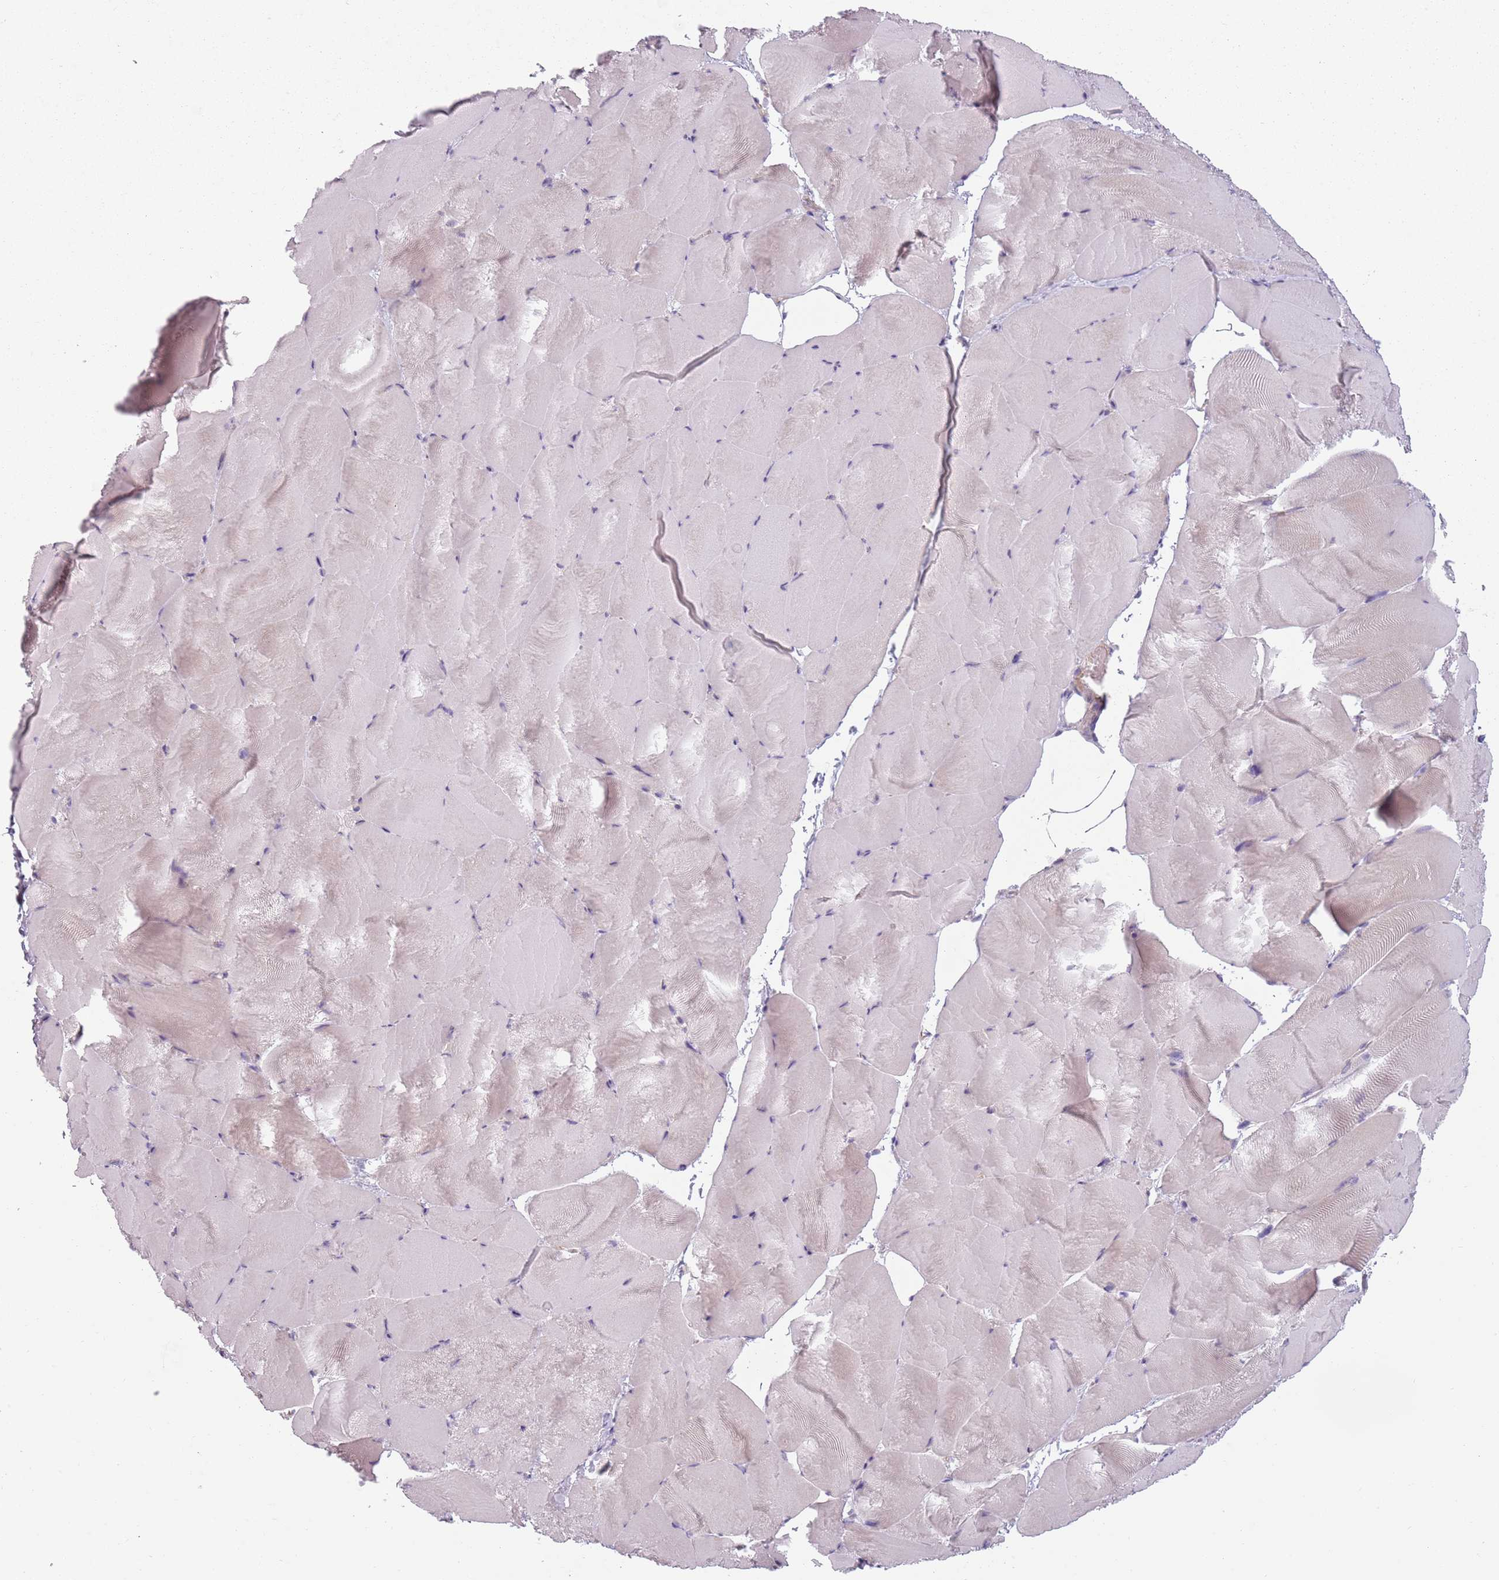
{"staining": {"intensity": "negative", "quantity": "none", "location": "none"}, "tissue": "skeletal muscle", "cell_type": "Myocytes", "image_type": "normal", "snomed": [{"axis": "morphology", "description": "Normal tissue, NOS"}, {"axis": "topography", "description": "Skeletal muscle"}], "caption": "This is an immunohistochemistry histopathology image of unremarkable human skeletal muscle. There is no staining in myocytes.", "gene": "TLCD2", "patient": {"sex": "female", "age": 64}}